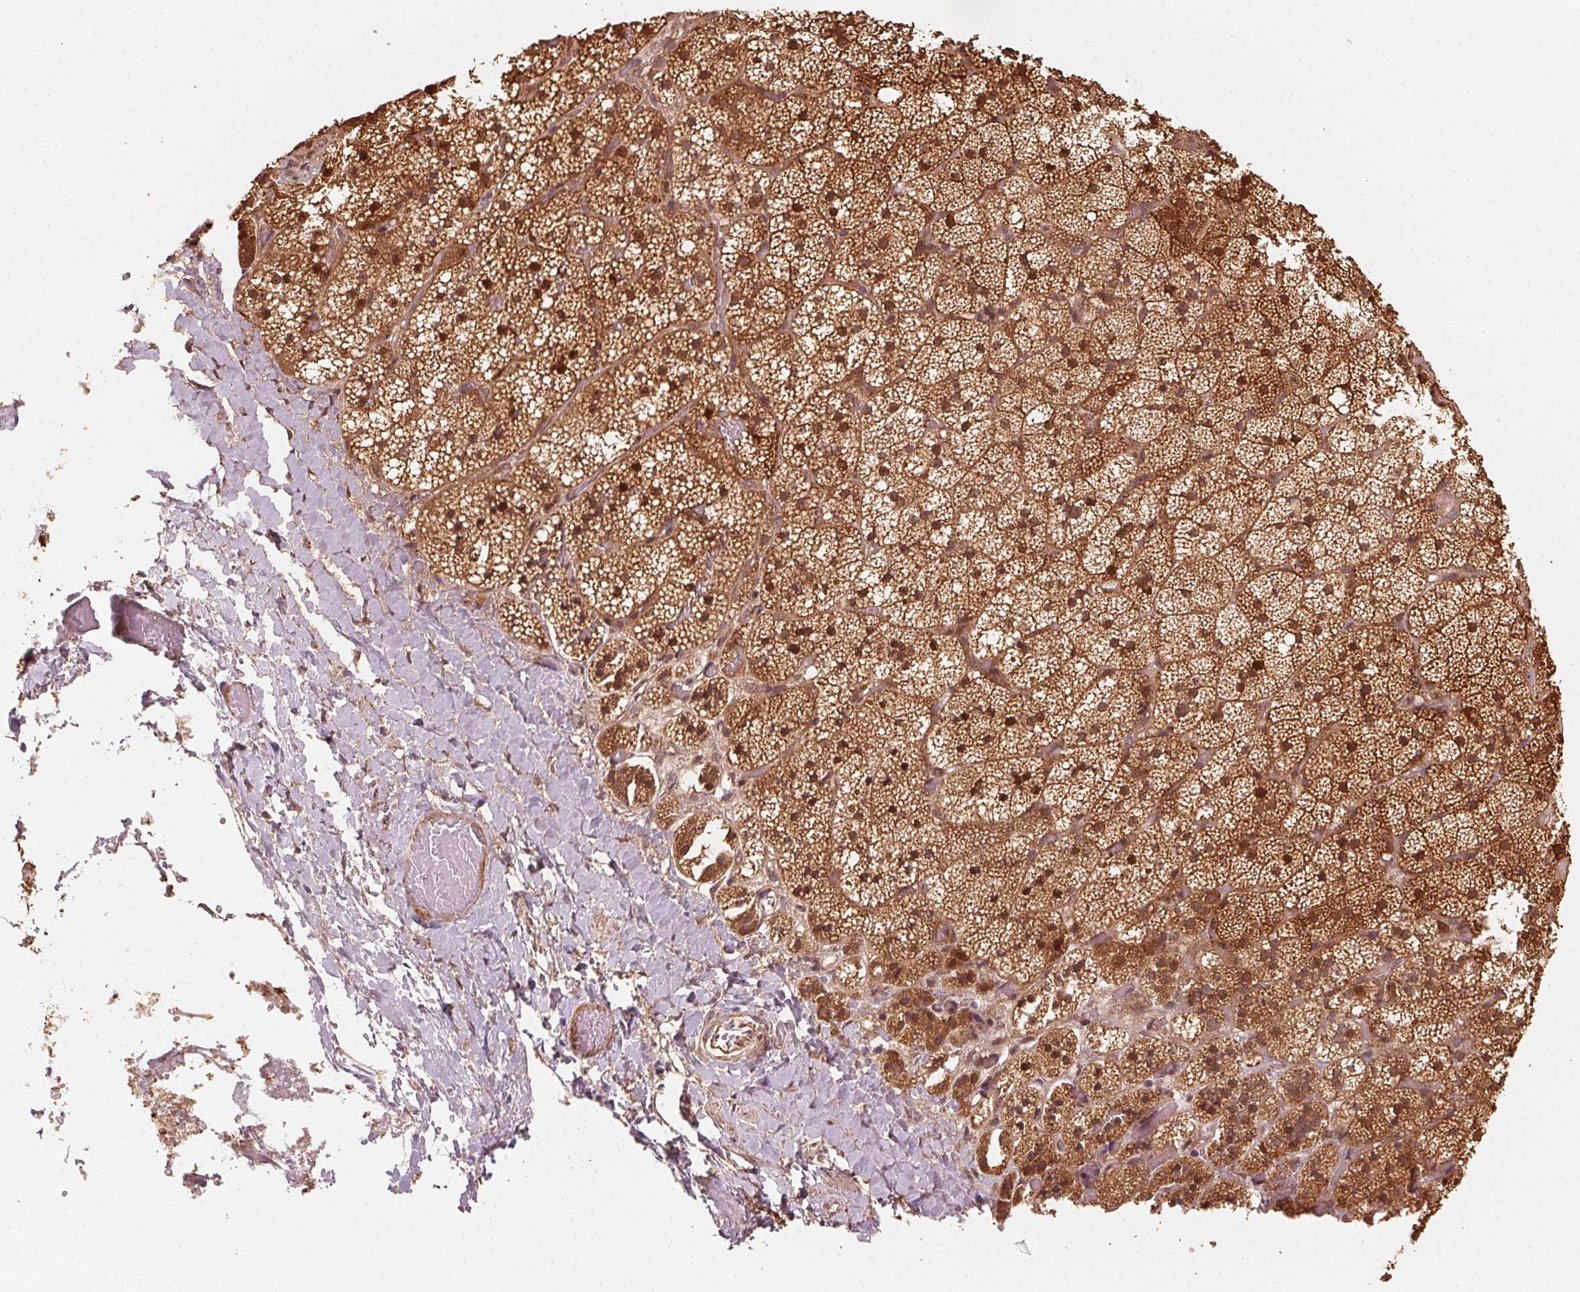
{"staining": {"intensity": "strong", "quantity": ">75%", "location": "cytoplasmic/membranous,nuclear"}, "tissue": "adrenal gland", "cell_type": "Glandular cells", "image_type": "normal", "snomed": [{"axis": "morphology", "description": "Normal tissue, NOS"}, {"axis": "topography", "description": "Adrenal gland"}], "caption": "This micrograph shows immunohistochemistry staining of unremarkable human adrenal gland, with high strong cytoplasmic/membranous,nuclear expression in about >75% of glandular cells.", "gene": "WBP2", "patient": {"sex": "male", "age": 53}}